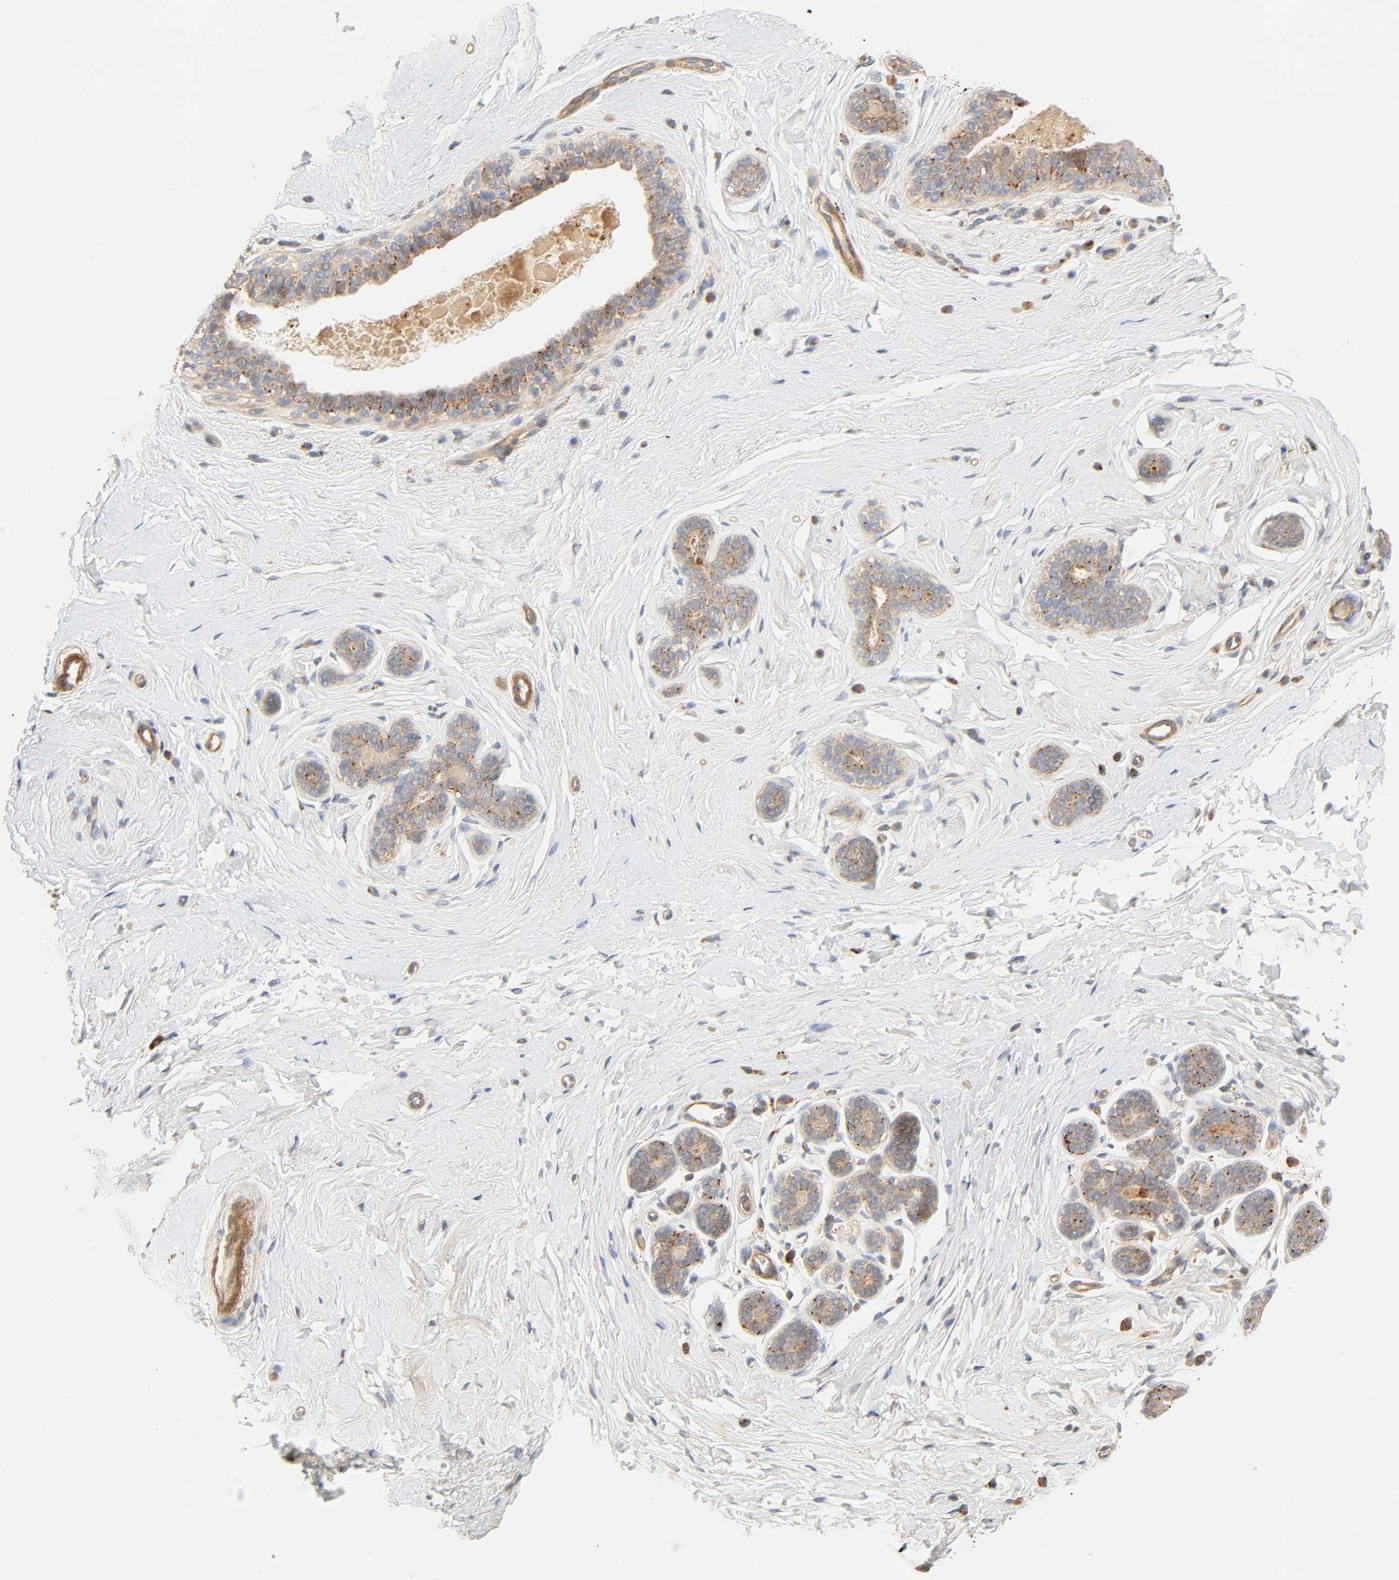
{"staining": {"intensity": "negative", "quantity": "none", "location": "none"}, "tissue": "breast", "cell_type": "Adipocytes", "image_type": "normal", "snomed": [{"axis": "morphology", "description": "Normal tissue, NOS"}, {"axis": "topography", "description": "Breast"}], "caption": "Photomicrograph shows no significant protein positivity in adipocytes of unremarkable breast.", "gene": "MAPK6", "patient": {"sex": "female", "age": 52}}